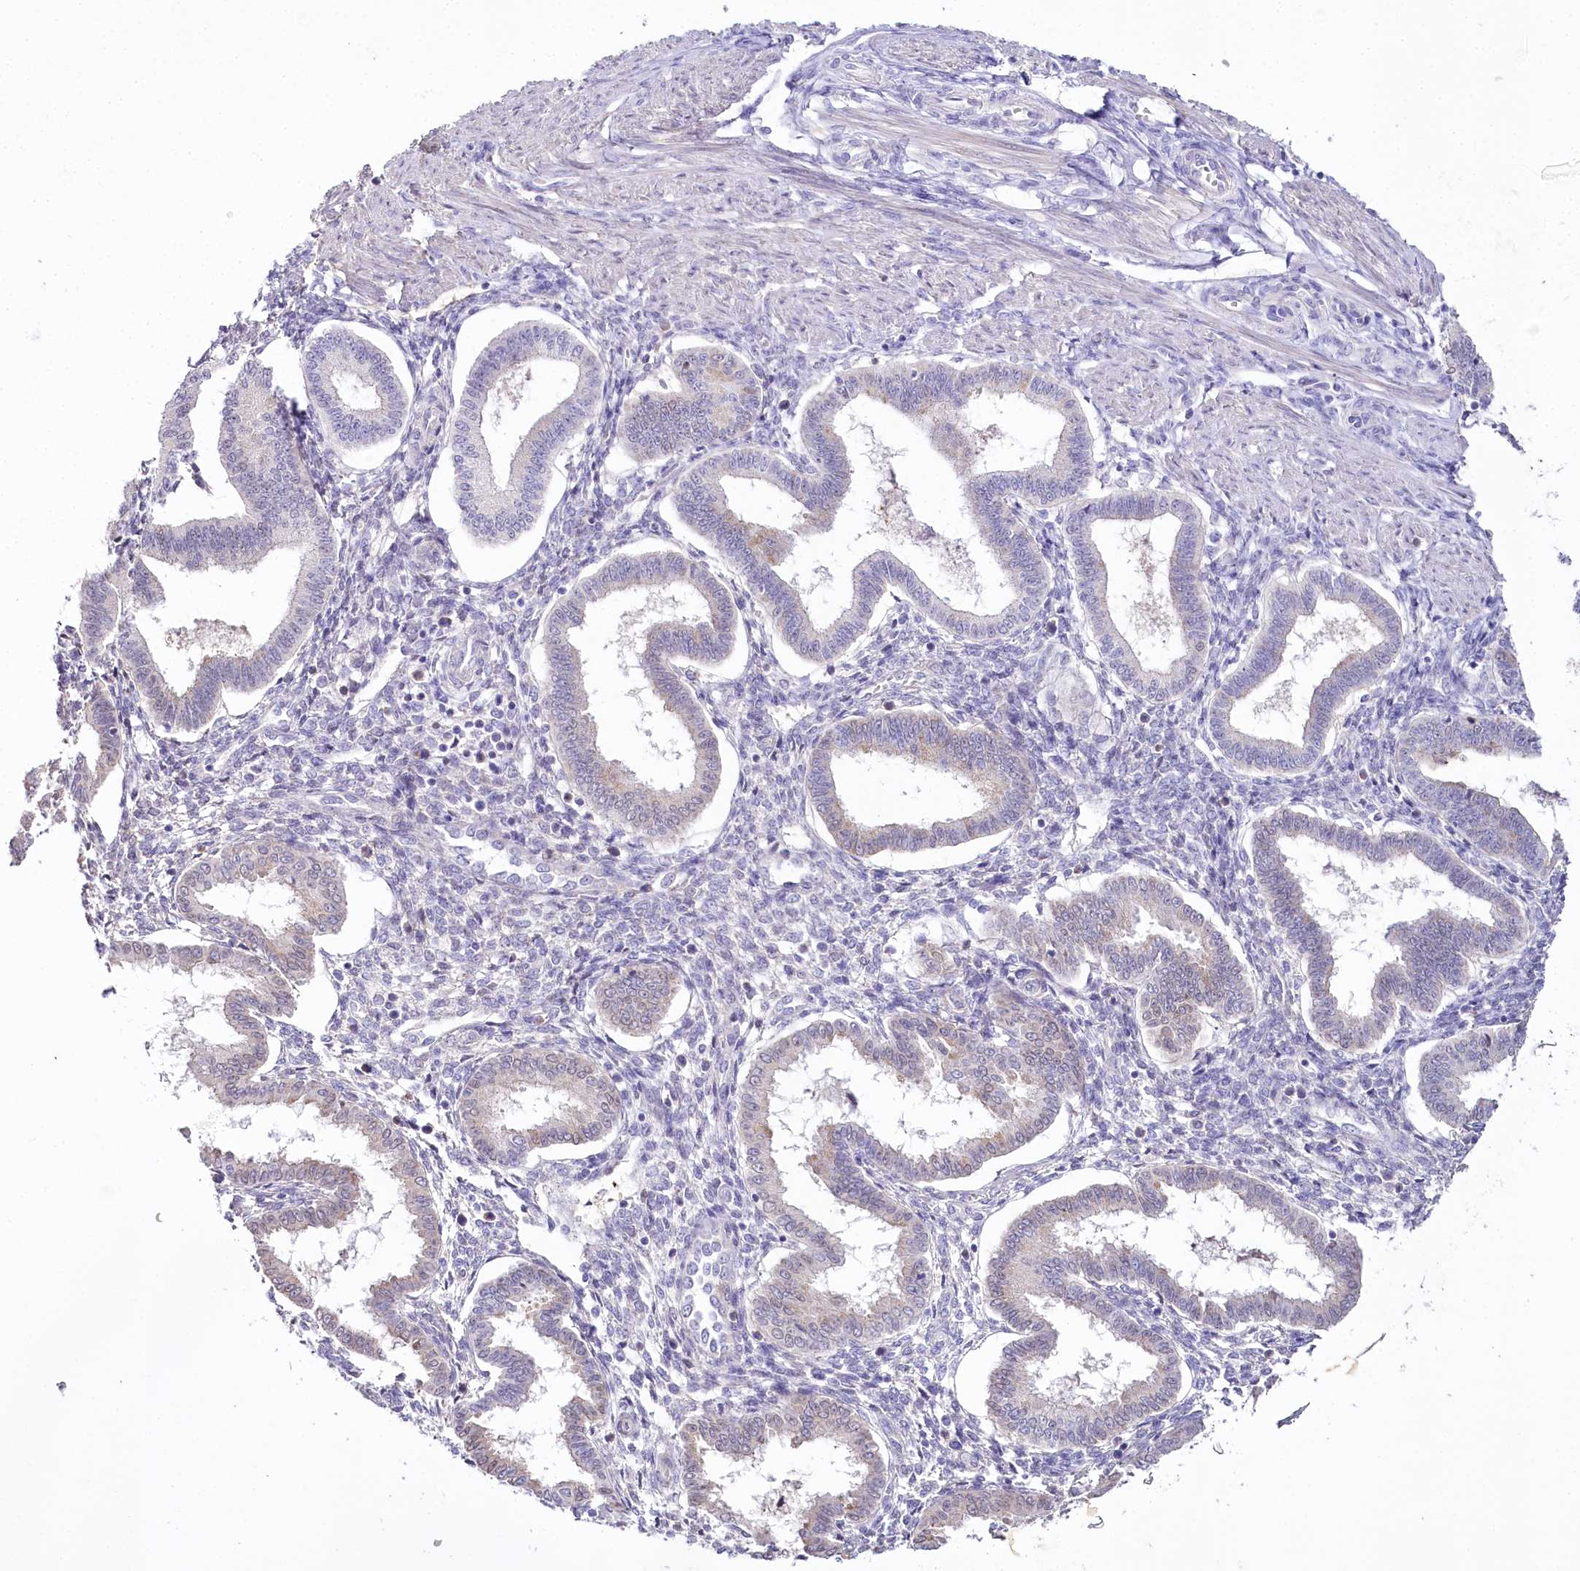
{"staining": {"intensity": "negative", "quantity": "none", "location": "none"}, "tissue": "endometrium", "cell_type": "Cells in endometrial stroma", "image_type": "normal", "snomed": [{"axis": "morphology", "description": "Normal tissue, NOS"}, {"axis": "topography", "description": "Endometrium"}], "caption": "Immunohistochemical staining of unremarkable endometrium shows no significant staining in cells in endometrial stroma.", "gene": "MYOZ1", "patient": {"sex": "female", "age": 25}}